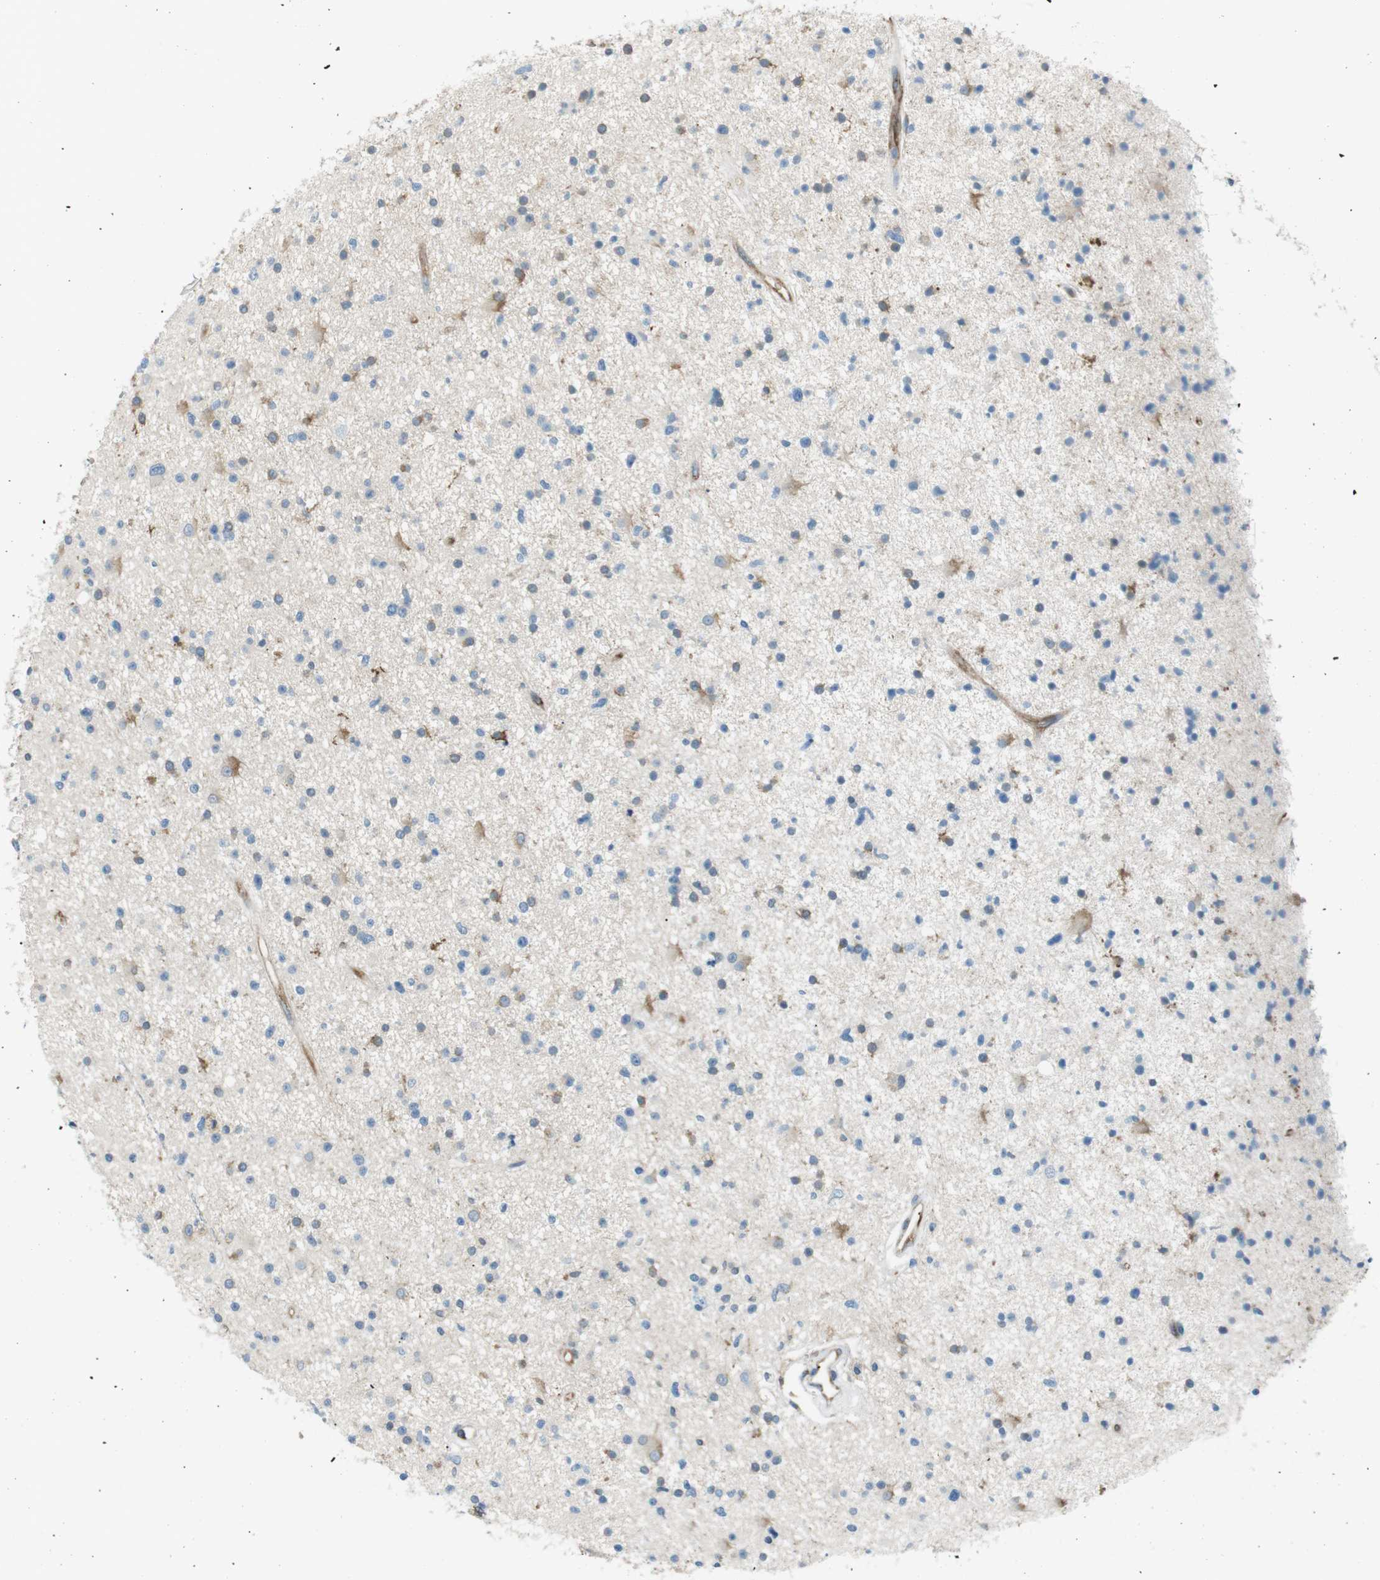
{"staining": {"intensity": "moderate", "quantity": "<25%", "location": "cytoplasmic/membranous"}, "tissue": "glioma", "cell_type": "Tumor cells", "image_type": "cancer", "snomed": [{"axis": "morphology", "description": "Glioma, malignant, High grade"}, {"axis": "topography", "description": "Brain"}], "caption": "Malignant high-grade glioma stained with a brown dye displays moderate cytoplasmic/membranous positive positivity in about <25% of tumor cells.", "gene": "PEPD", "patient": {"sex": "male", "age": 33}}